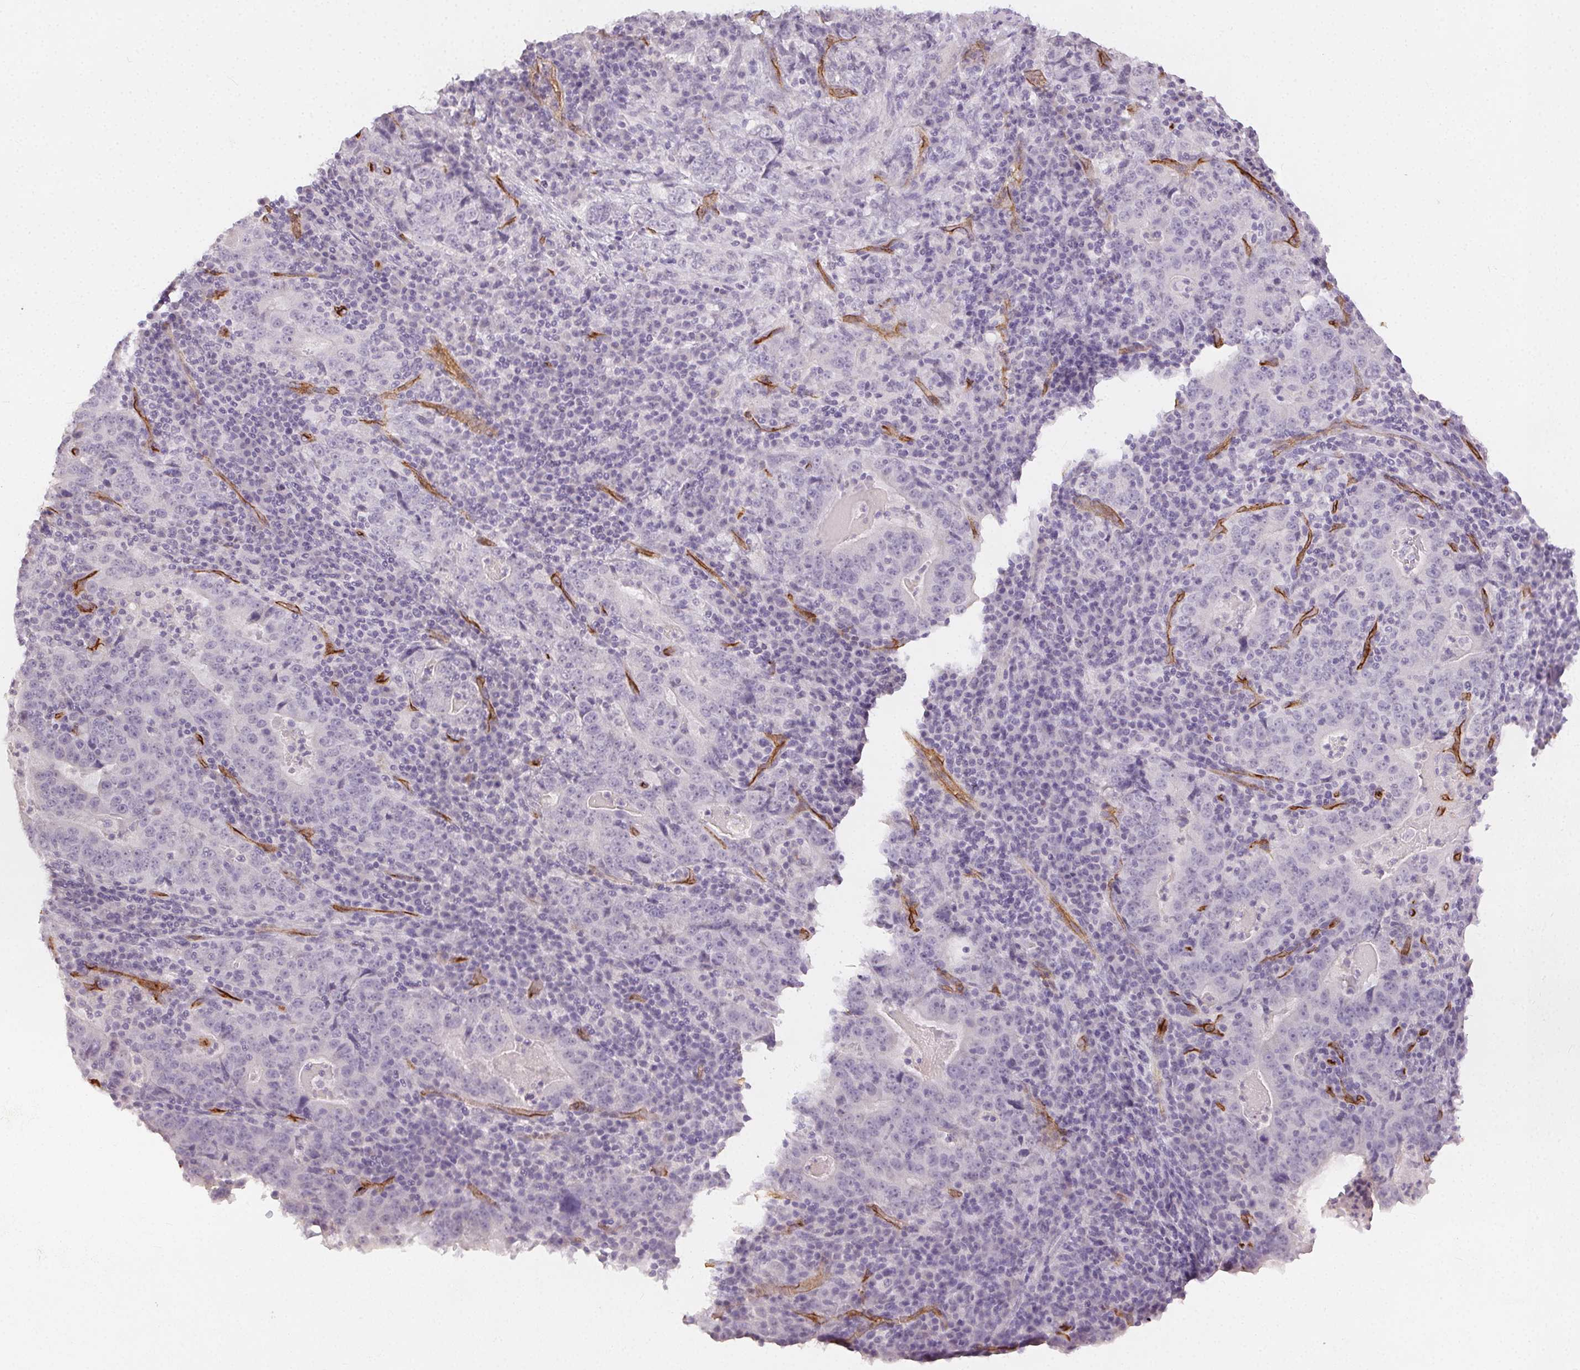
{"staining": {"intensity": "negative", "quantity": "none", "location": "none"}, "tissue": "stomach cancer", "cell_type": "Tumor cells", "image_type": "cancer", "snomed": [{"axis": "morphology", "description": "Normal tissue, NOS"}, {"axis": "morphology", "description": "Adenocarcinoma, NOS"}, {"axis": "topography", "description": "Stomach, upper"}, {"axis": "topography", "description": "Stomach"}], "caption": "A photomicrograph of adenocarcinoma (stomach) stained for a protein exhibits no brown staining in tumor cells.", "gene": "PODXL", "patient": {"sex": "male", "age": 59}}